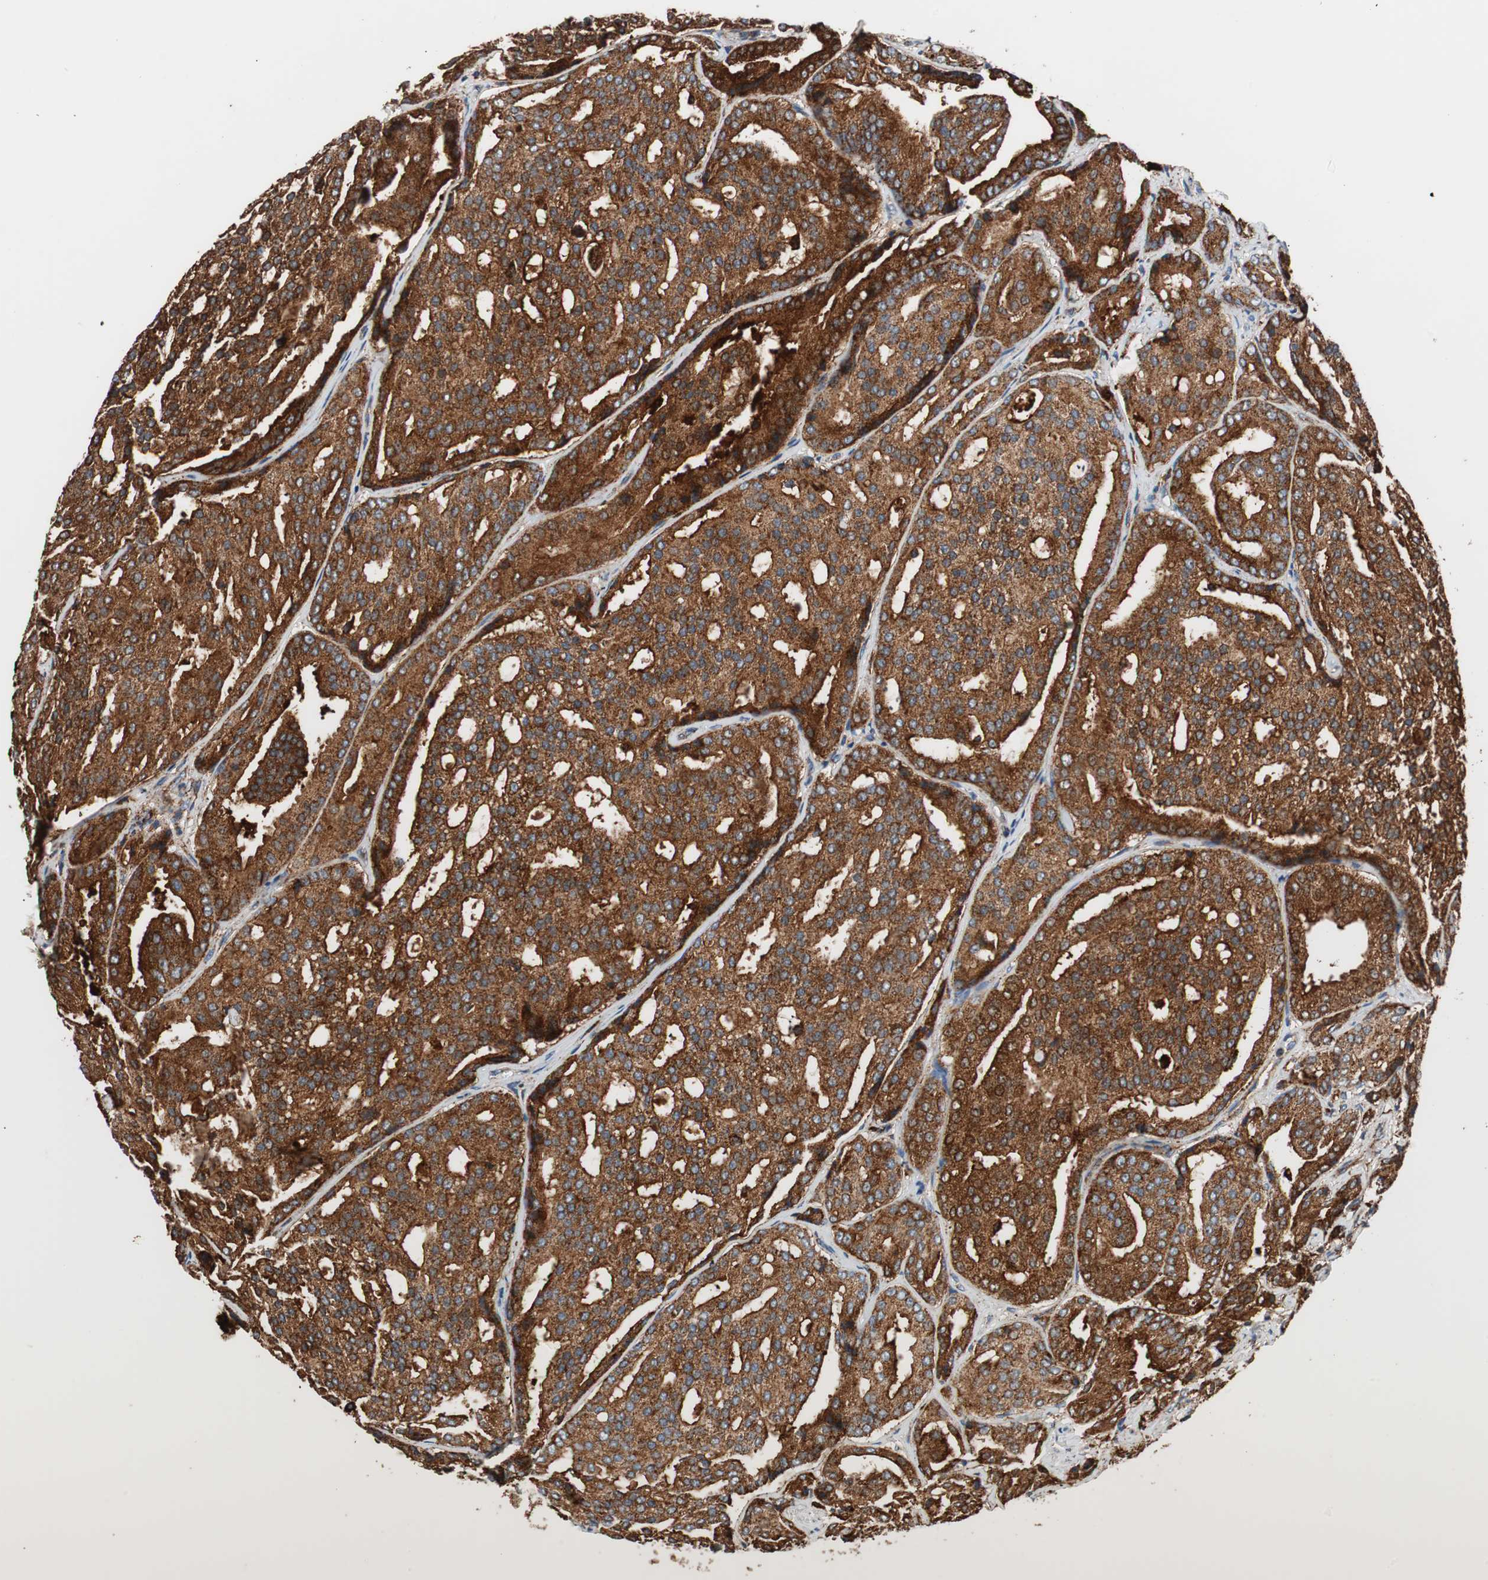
{"staining": {"intensity": "strong", "quantity": ">75%", "location": "cytoplasmic/membranous"}, "tissue": "prostate cancer", "cell_type": "Tumor cells", "image_type": "cancer", "snomed": [{"axis": "morphology", "description": "Adenocarcinoma, High grade"}, {"axis": "topography", "description": "Prostate"}], "caption": "Immunohistochemical staining of human prostate cancer (high-grade adenocarcinoma) shows strong cytoplasmic/membranous protein expression in about >75% of tumor cells.", "gene": "LAMP1", "patient": {"sex": "male", "age": 64}}